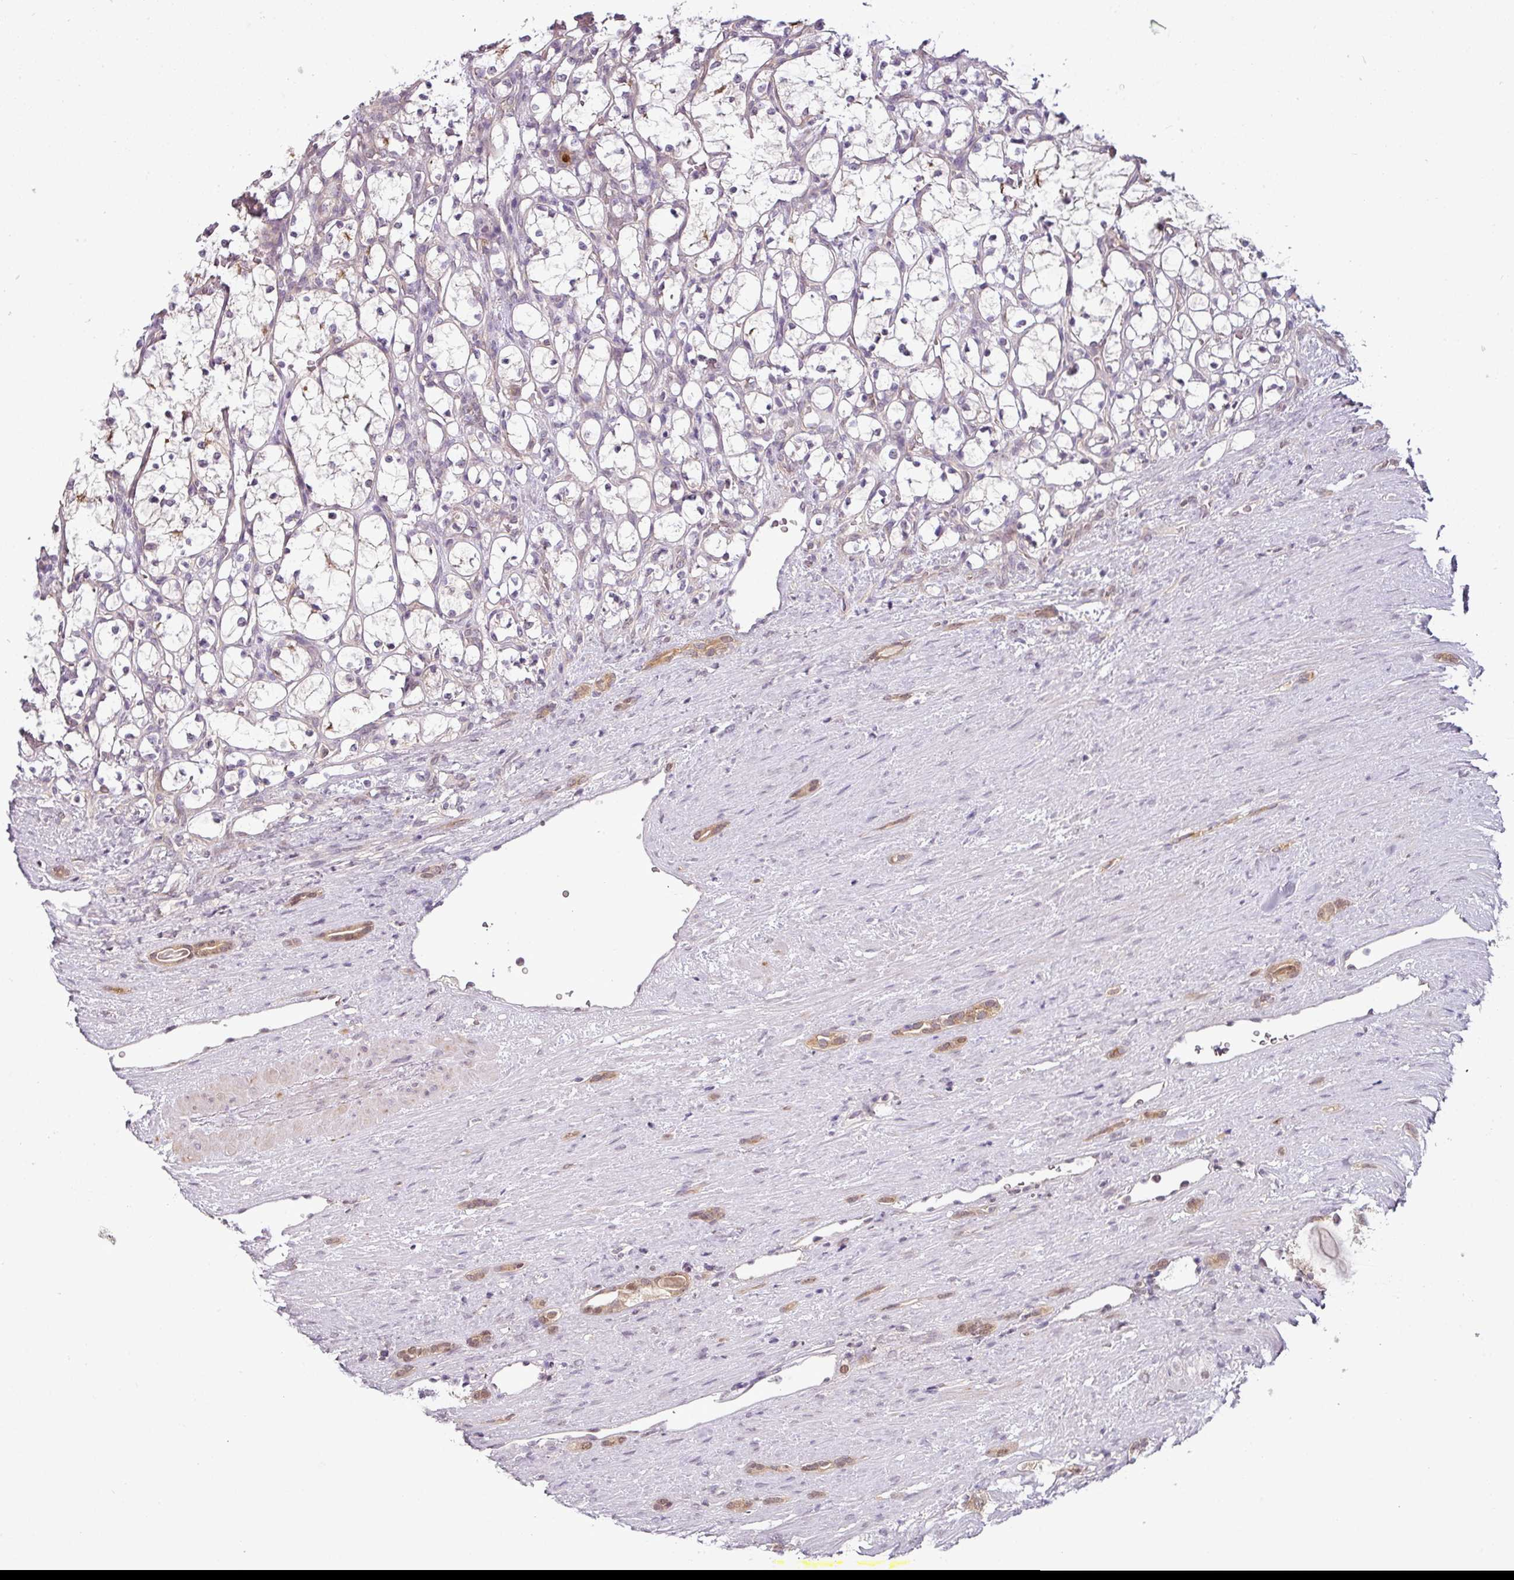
{"staining": {"intensity": "negative", "quantity": "none", "location": "none"}, "tissue": "renal cancer", "cell_type": "Tumor cells", "image_type": "cancer", "snomed": [{"axis": "morphology", "description": "Adenocarcinoma, NOS"}, {"axis": "topography", "description": "Kidney"}], "caption": "Immunohistochemical staining of renal cancer displays no significant expression in tumor cells. (Brightfield microscopy of DAB IHC at high magnification).", "gene": "DERPC", "patient": {"sex": "female", "age": 69}}